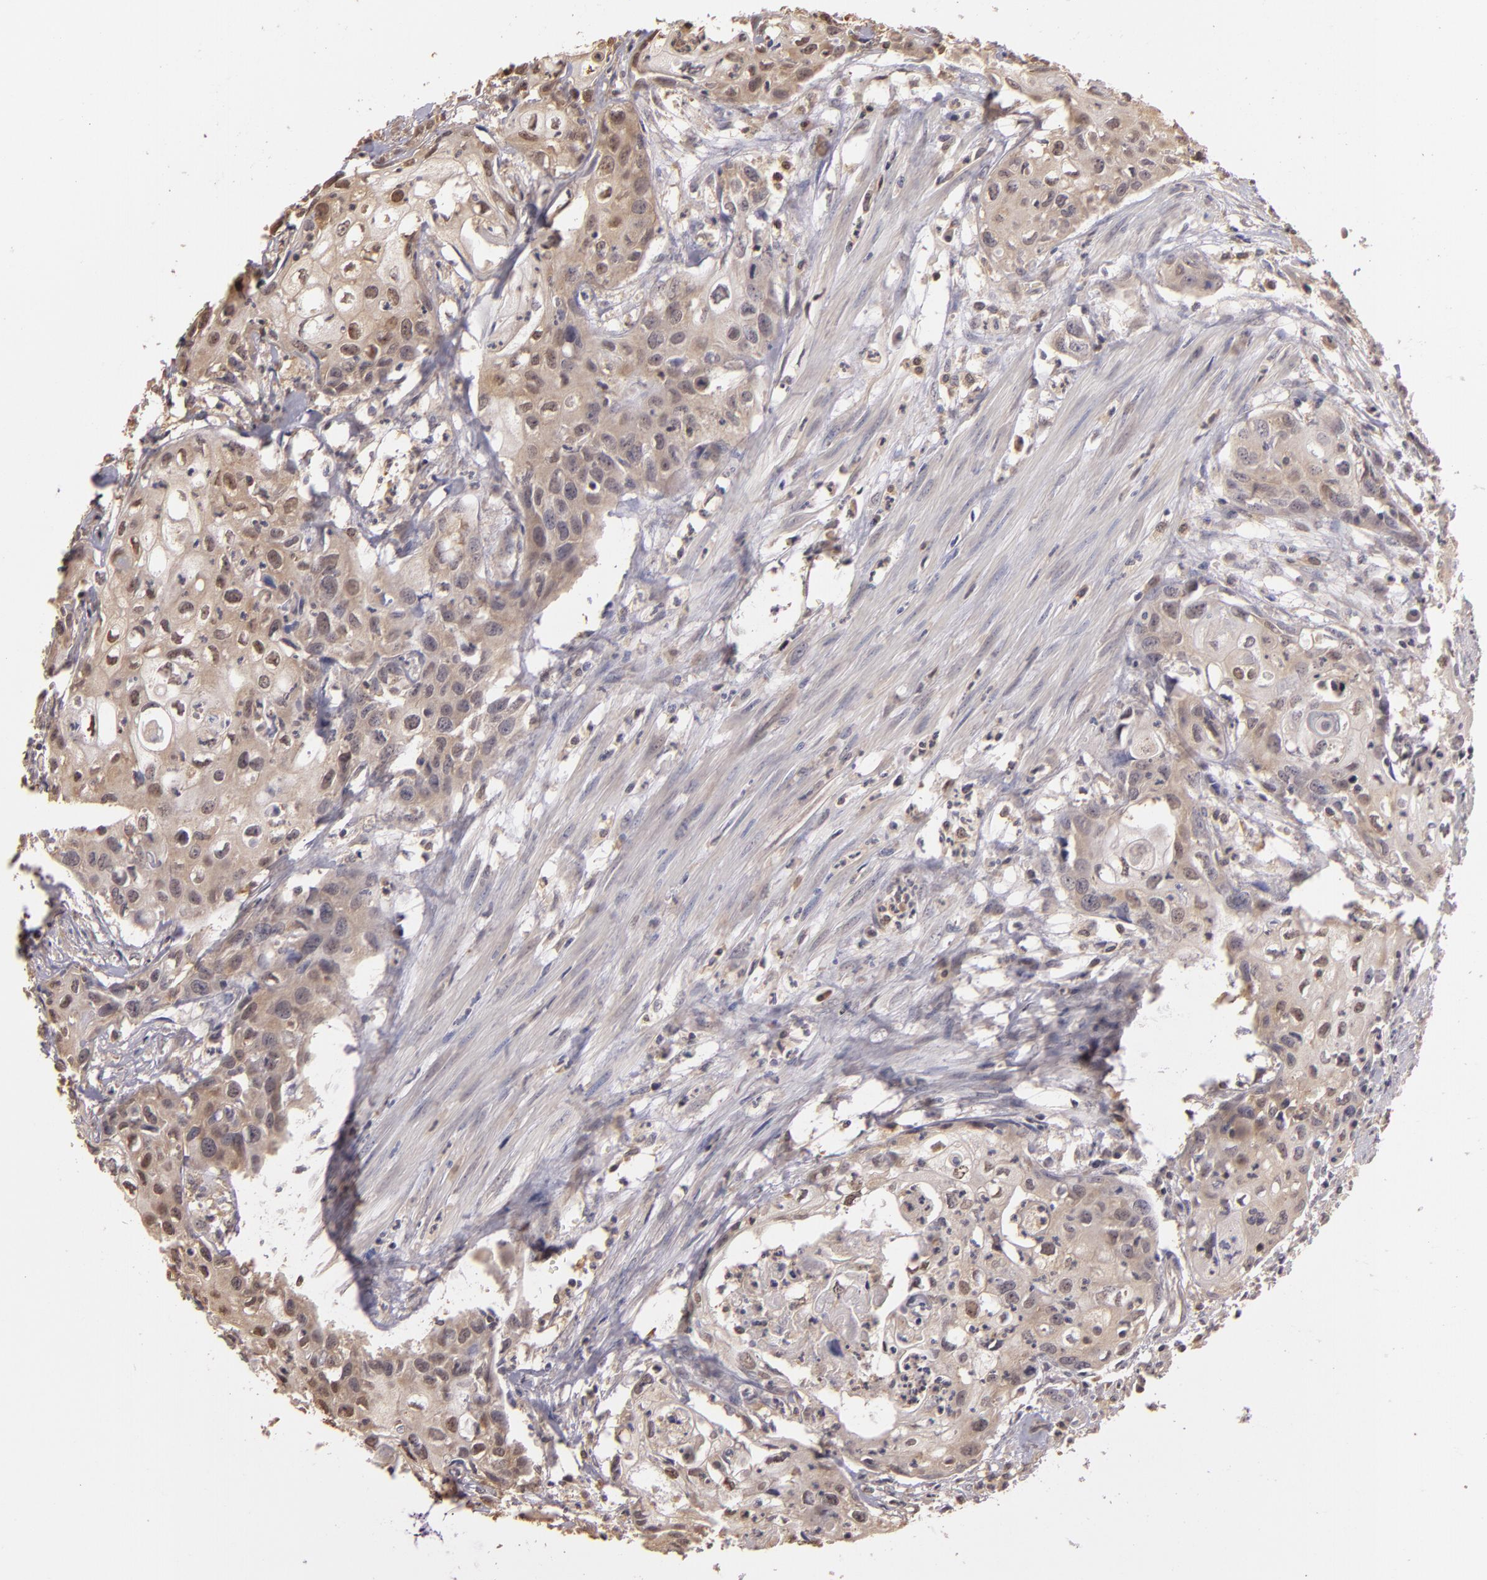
{"staining": {"intensity": "weak", "quantity": ">75%", "location": "cytoplasmic/membranous"}, "tissue": "urothelial cancer", "cell_type": "Tumor cells", "image_type": "cancer", "snomed": [{"axis": "morphology", "description": "Urothelial carcinoma, High grade"}, {"axis": "topography", "description": "Urinary bladder"}], "caption": "Brown immunohistochemical staining in human urothelial carcinoma (high-grade) shows weak cytoplasmic/membranous staining in approximately >75% of tumor cells. Using DAB (3,3'-diaminobenzidine) (brown) and hematoxylin (blue) stains, captured at high magnification using brightfield microscopy.", "gene": "ARPC2", "patient": {"sex": "male", "age": 54}}